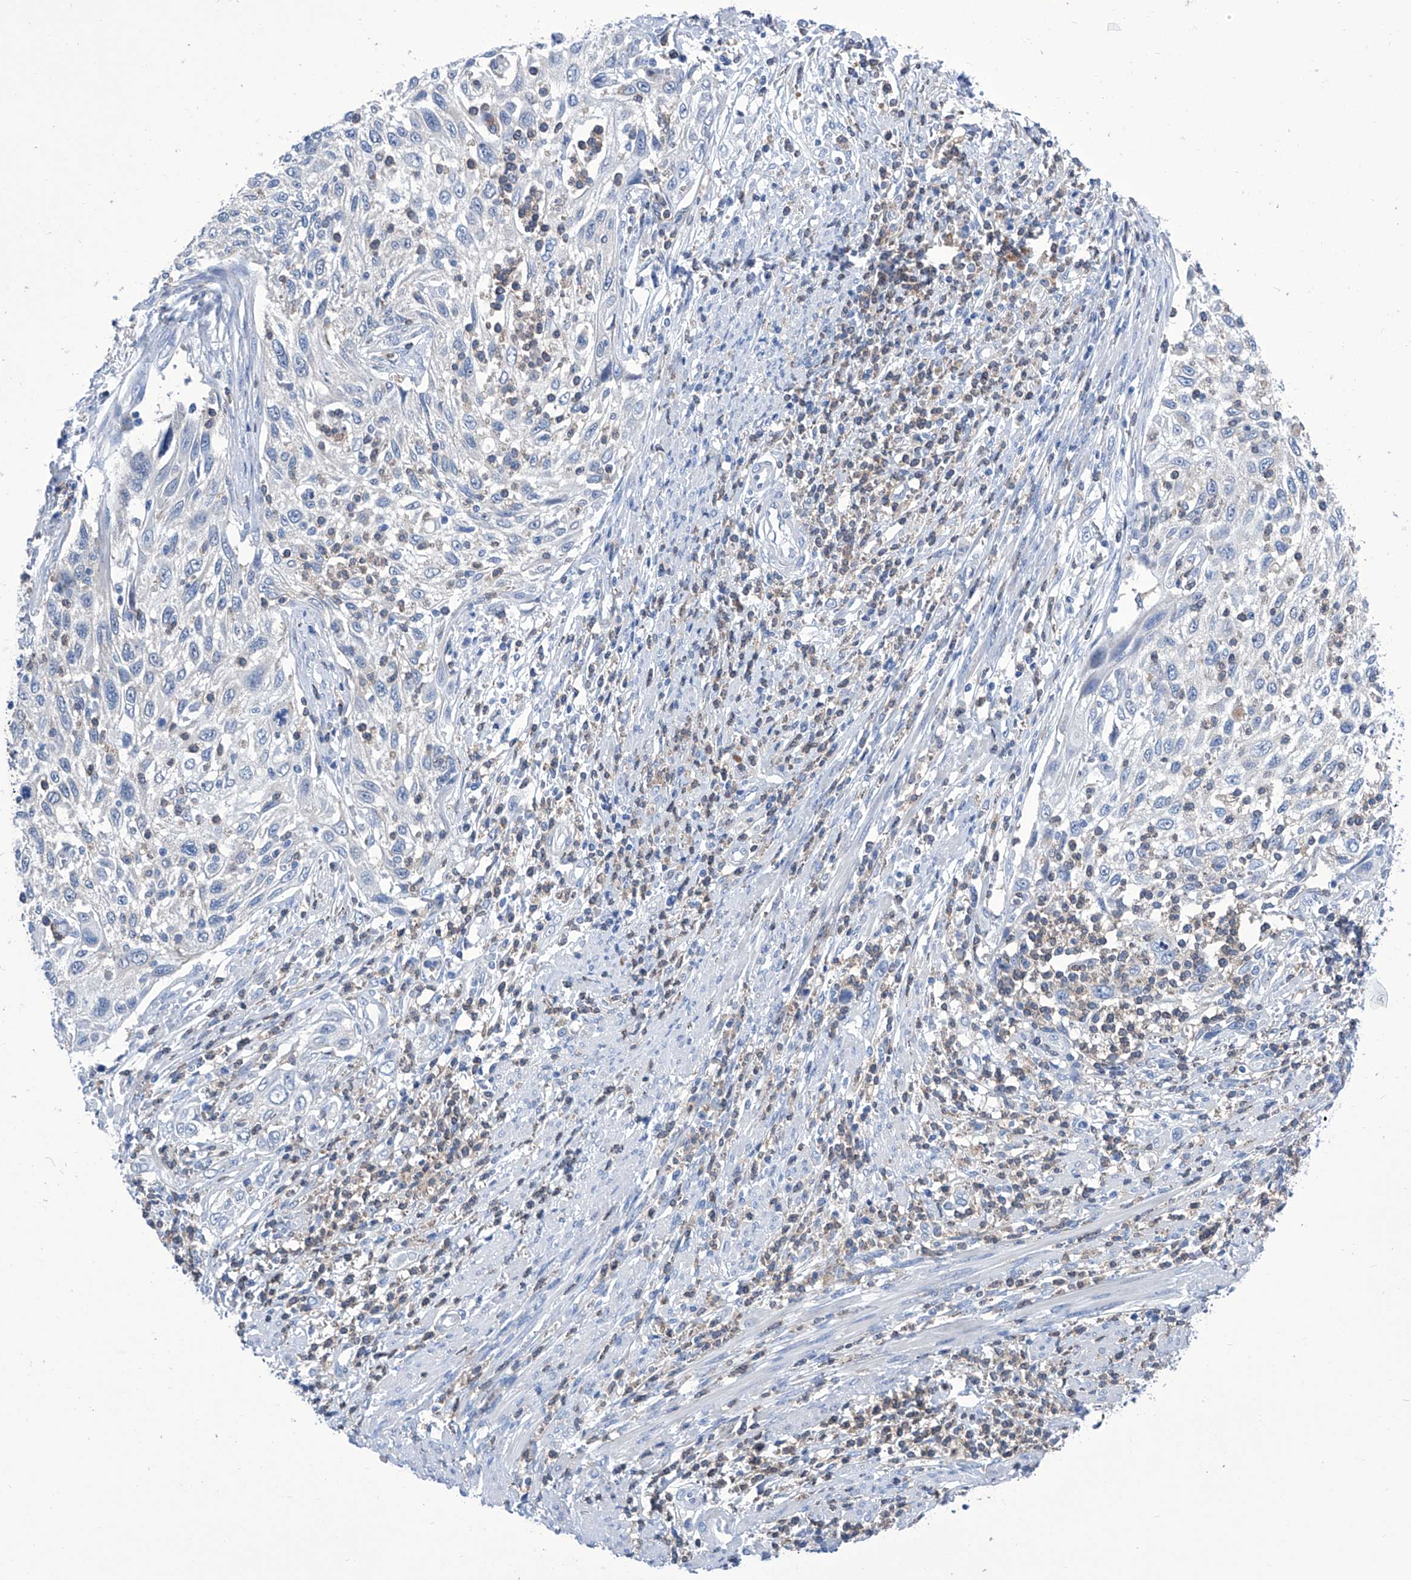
{"staining": {"intensity": "negative", "quantity": "none", "location": "none"}, "tissue": "cervical cancer", "cell_type": "Tumor cells", "image_type": "cancer", "snomed": [{"axis": "morphology", "description": "Squamous cell carcinoma, NOS"}, {"axis": "topography", "description": "Cervix"}], "caption": "A histopathology image of cervical cancer (squamous cell carcinoma) stained for a protein exhibits no brown staining in tumor cells.", "gene": "IMPA2", "patient": {"sex": "female", "age": 70}}